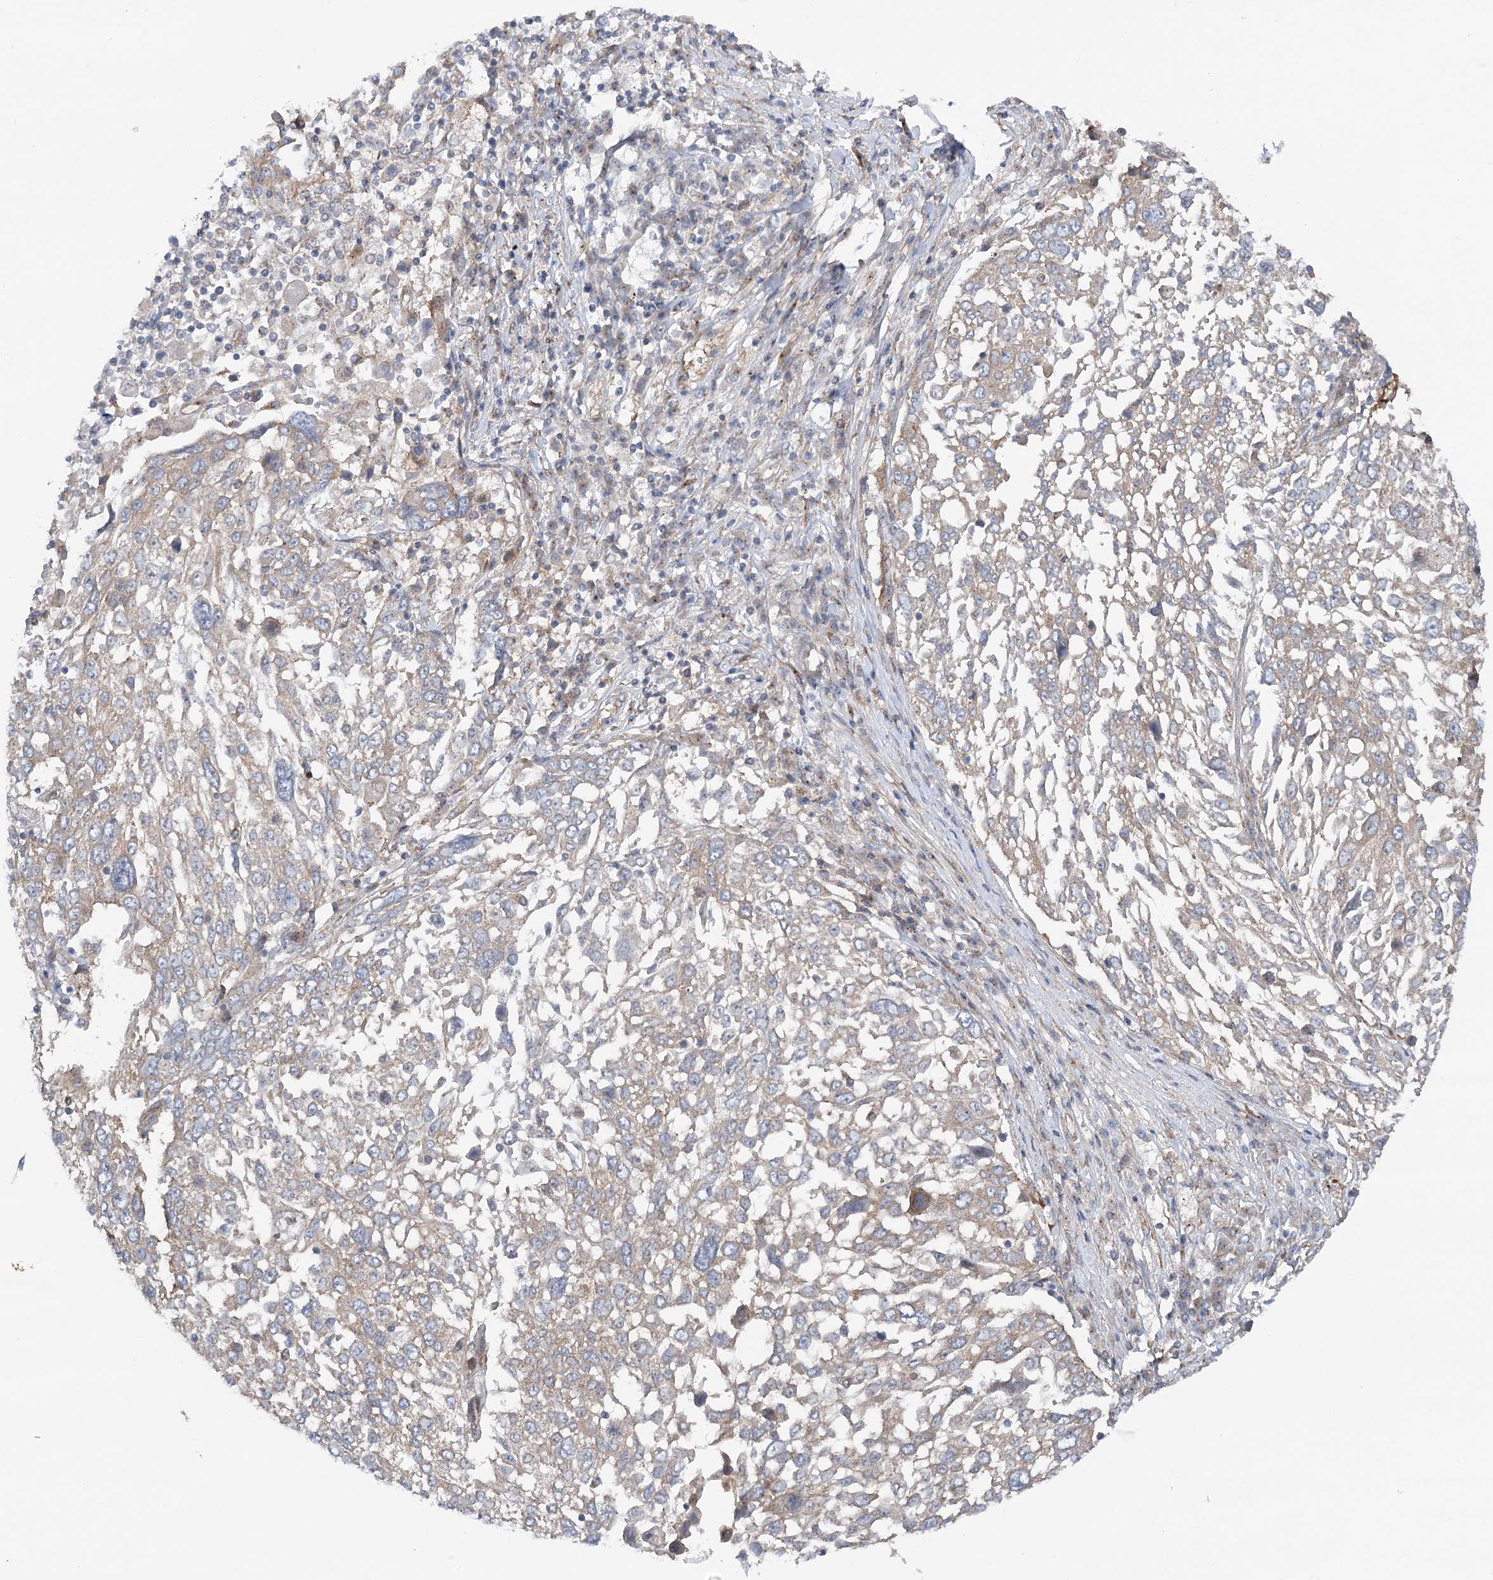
{"staining": {"intensity": "weak", "quantity": "25%-75%", "location": "cytoplasmic/membranous"}, "tissue": "lung cancer", "cell_type": "Tumor cells", "image_type": "cancer", "snomed": [{"axis": "morphology", "description": "Squamous cell carcinoma, NOS"}, {"axis": "topography", "description": "Lung"}], "caption": "This is a histology image of immunohistochemistry (IHC) staining of lung squamous cell carcinoma, which shows weak positivity in the cytoplasmic/membranous of tumor cells.", "gene": "SCN11A", "patient": {"sex": "male", "age": 65}}